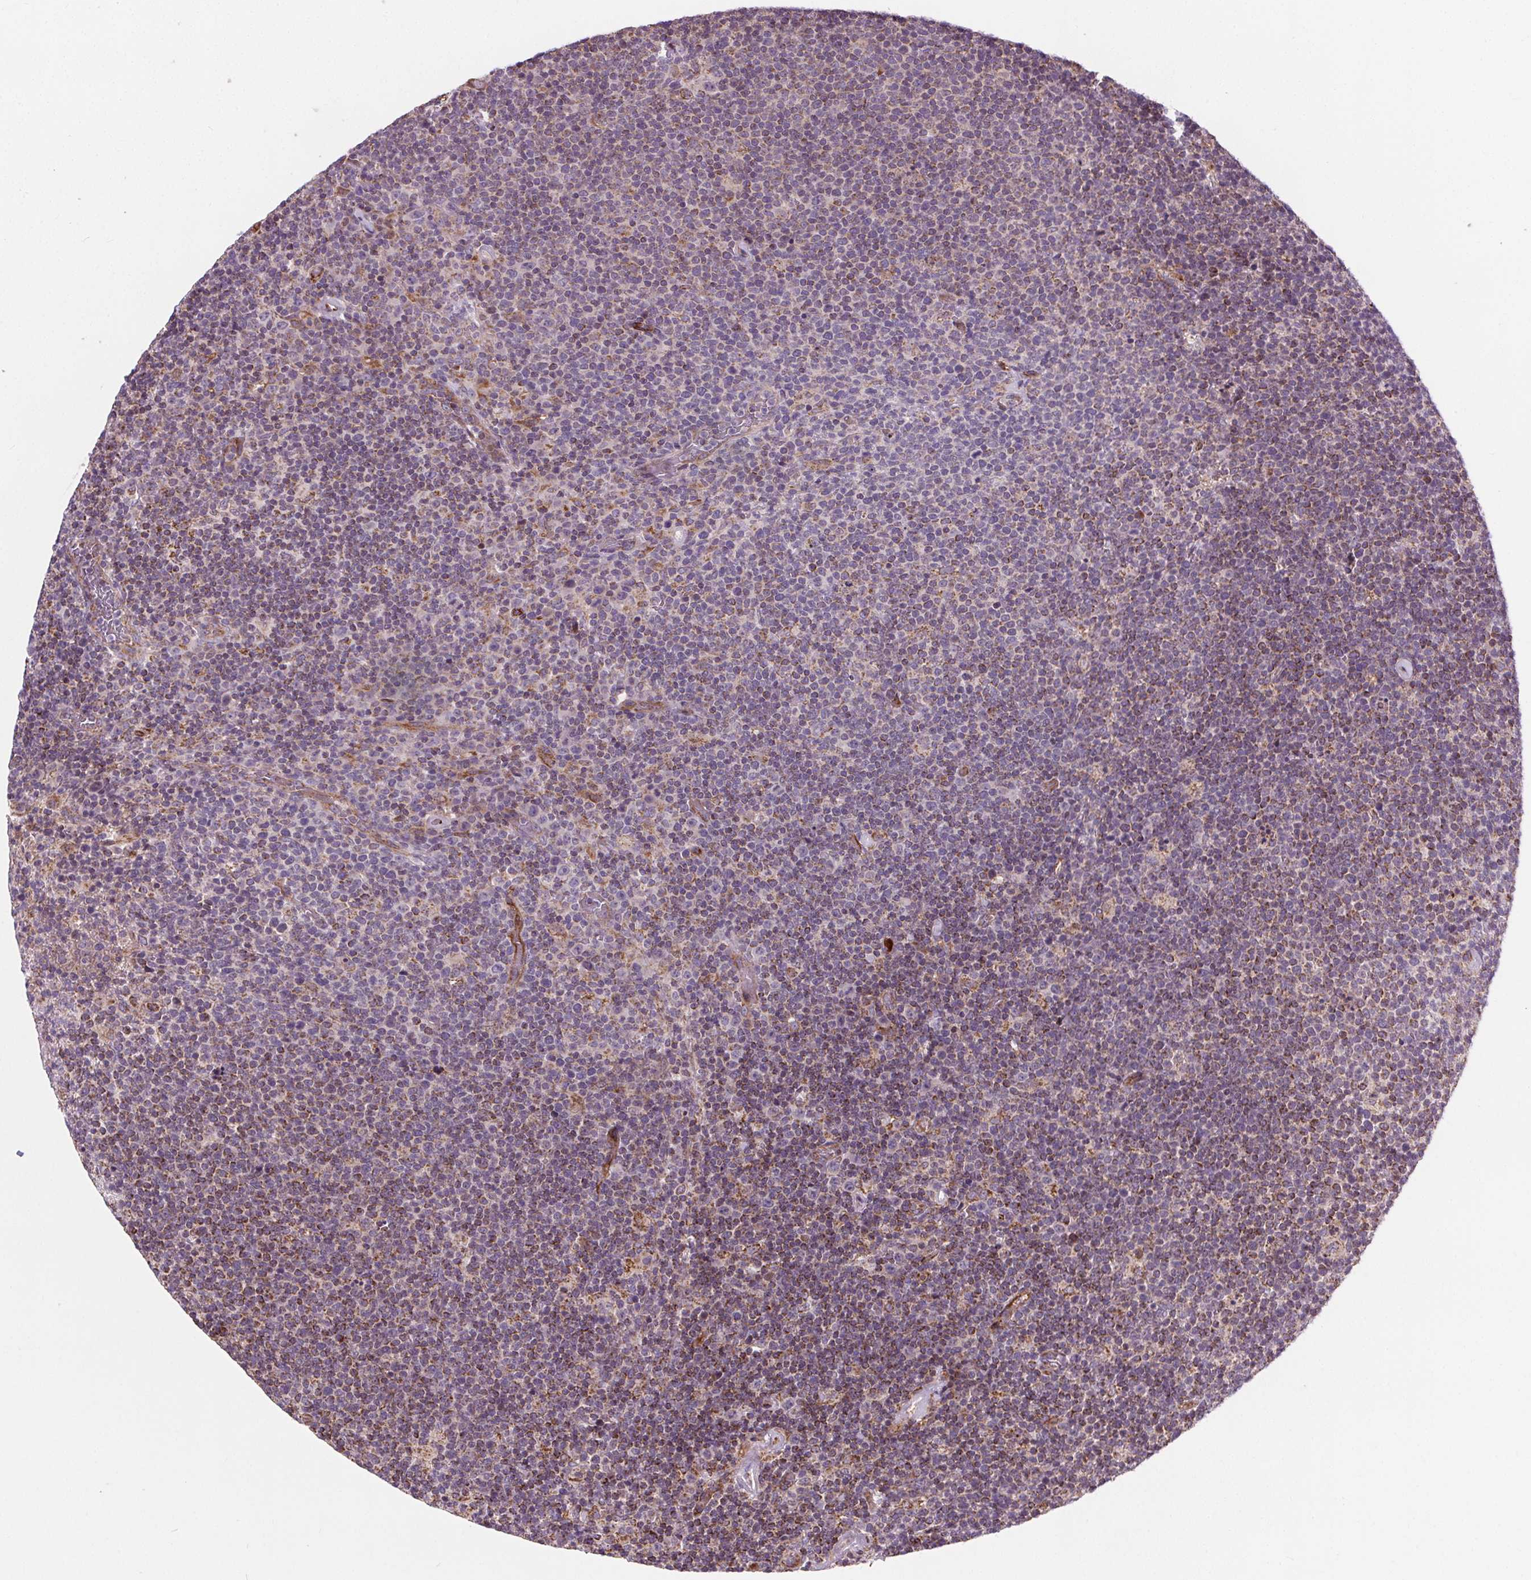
{"staining": {"intensity": "moderate", "quantity": "<25%", "location": "cytoplasmic/membranous"}, "tissue": "lymphoma", "cell_type": "Tumor cells", "image_type": "cancer", "snomed": [{"axis": "morphology", "description": "Malignant lymphoma, non-Hodgkin's type, High grade"}, {"axis": "topography", "description": "Lymph node"}], "caption": "Immunohistochemistry histopathology image of neoplastic tissue: lymphoma stained using IHC demonstrates low levels of moderate protein expression localized specifically in the cytoplasmic/membranous of tumor cells, appearing as a cytoplasmic/membranous brown color.", "gene": "GOLT1B", "patient": {"sex": "male", "age": 61}}